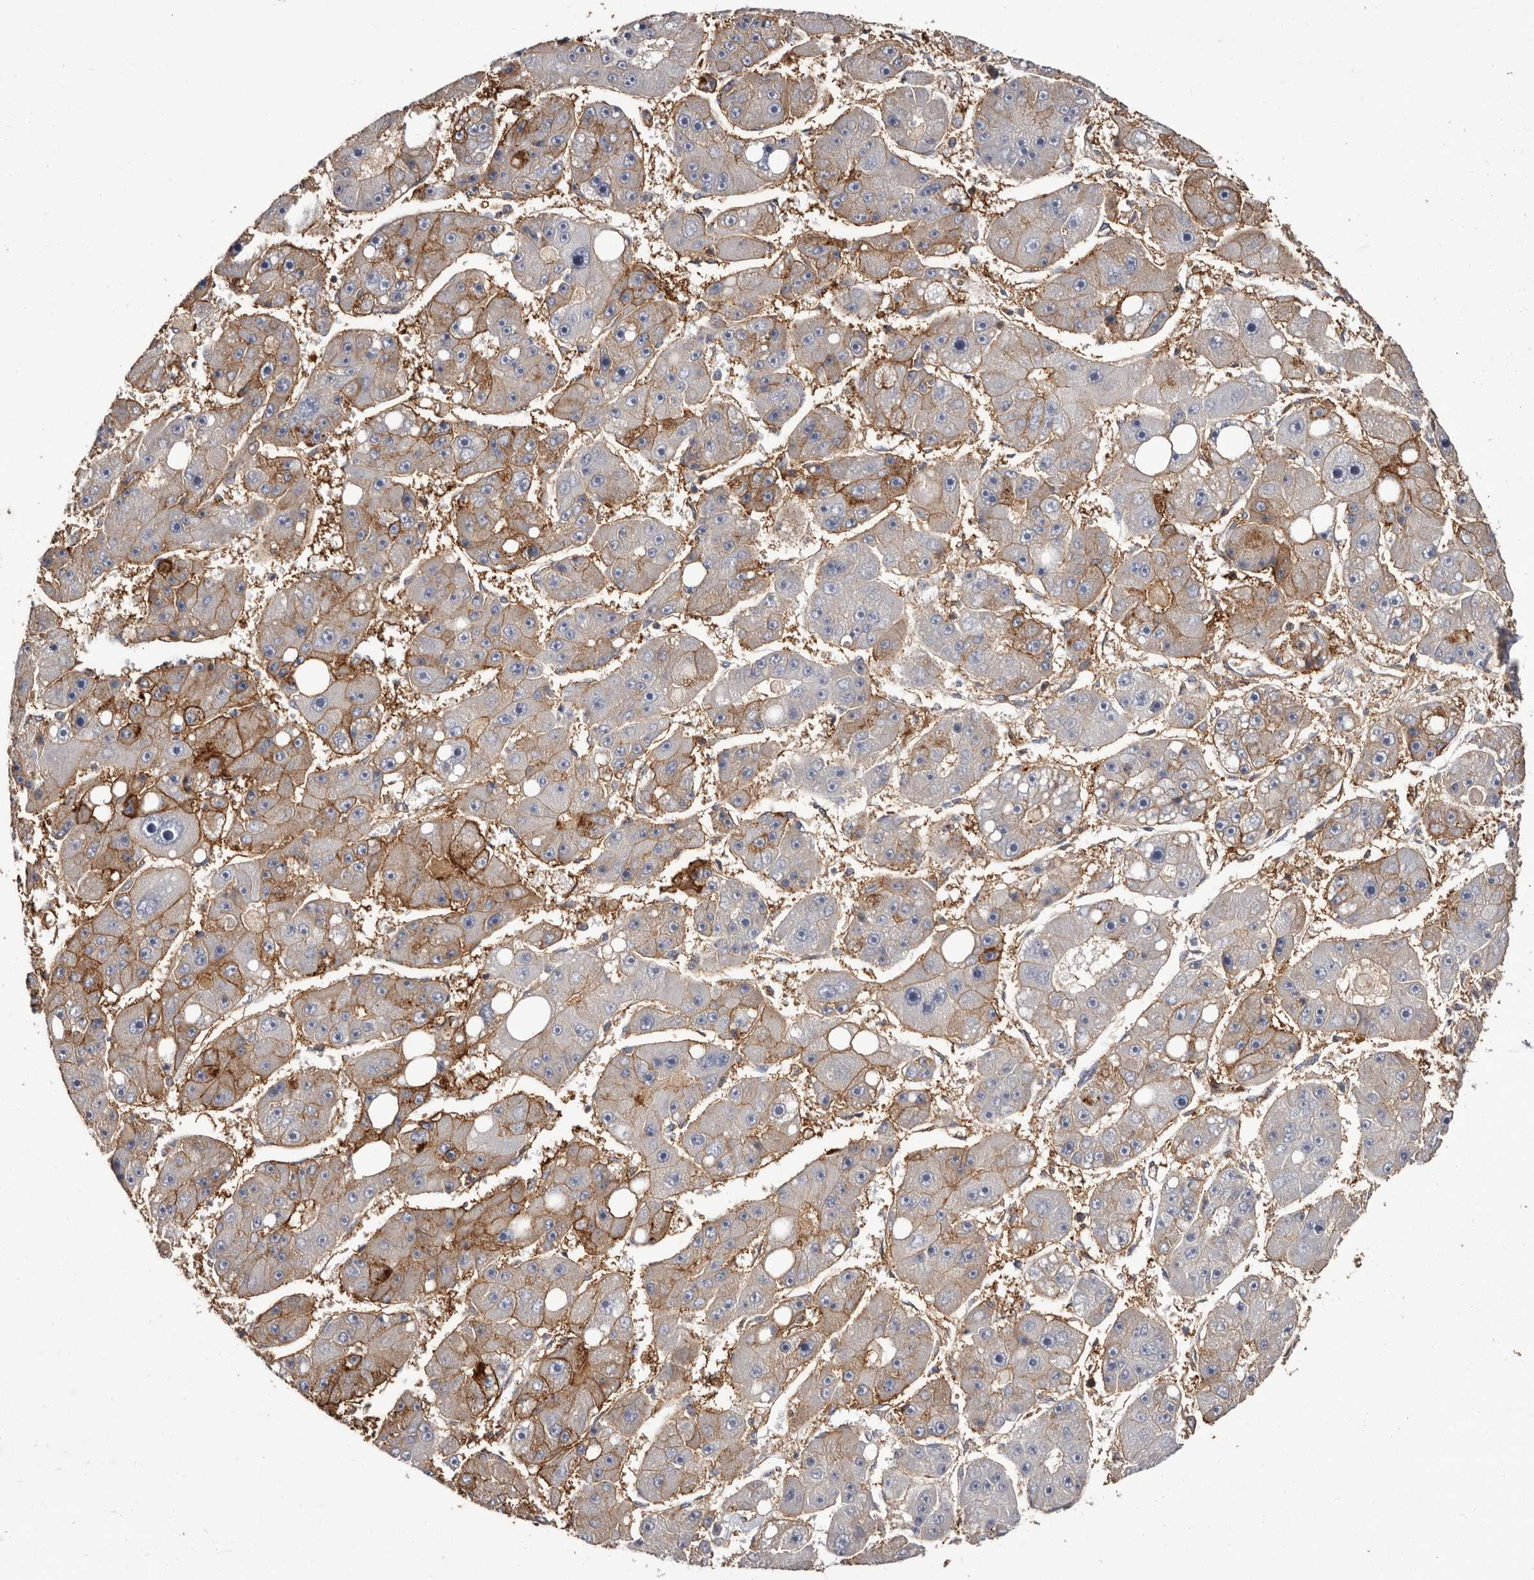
{"staining": {"intensity": "moderate", "quantity": "25%-75%", "location": "cytoplasmic/membranous"}, "tissue": "liver cancer", "cell_type": "Tumor cells", "image_type": "cancer", "snomed": [{"axis": "morphology", "description": "Carcinoma, Hepatocellular, NOS"}, {"axis": "topography", "description": "Liver"}], "caption": "DAB immunohistochemical staining of human liver hepatocellular carcinoma reveals moderate cytoplasmic/membranous protein expression in approximately 25%-75% of tumor cells. The staining was performed using DAB to visualize the protein expression in brown, while the nuclei were stained in blue with hematoxylin (Magnification: 20x).", "gene": "MMACHC", "patient": {"sex": "female", "age": 61}}